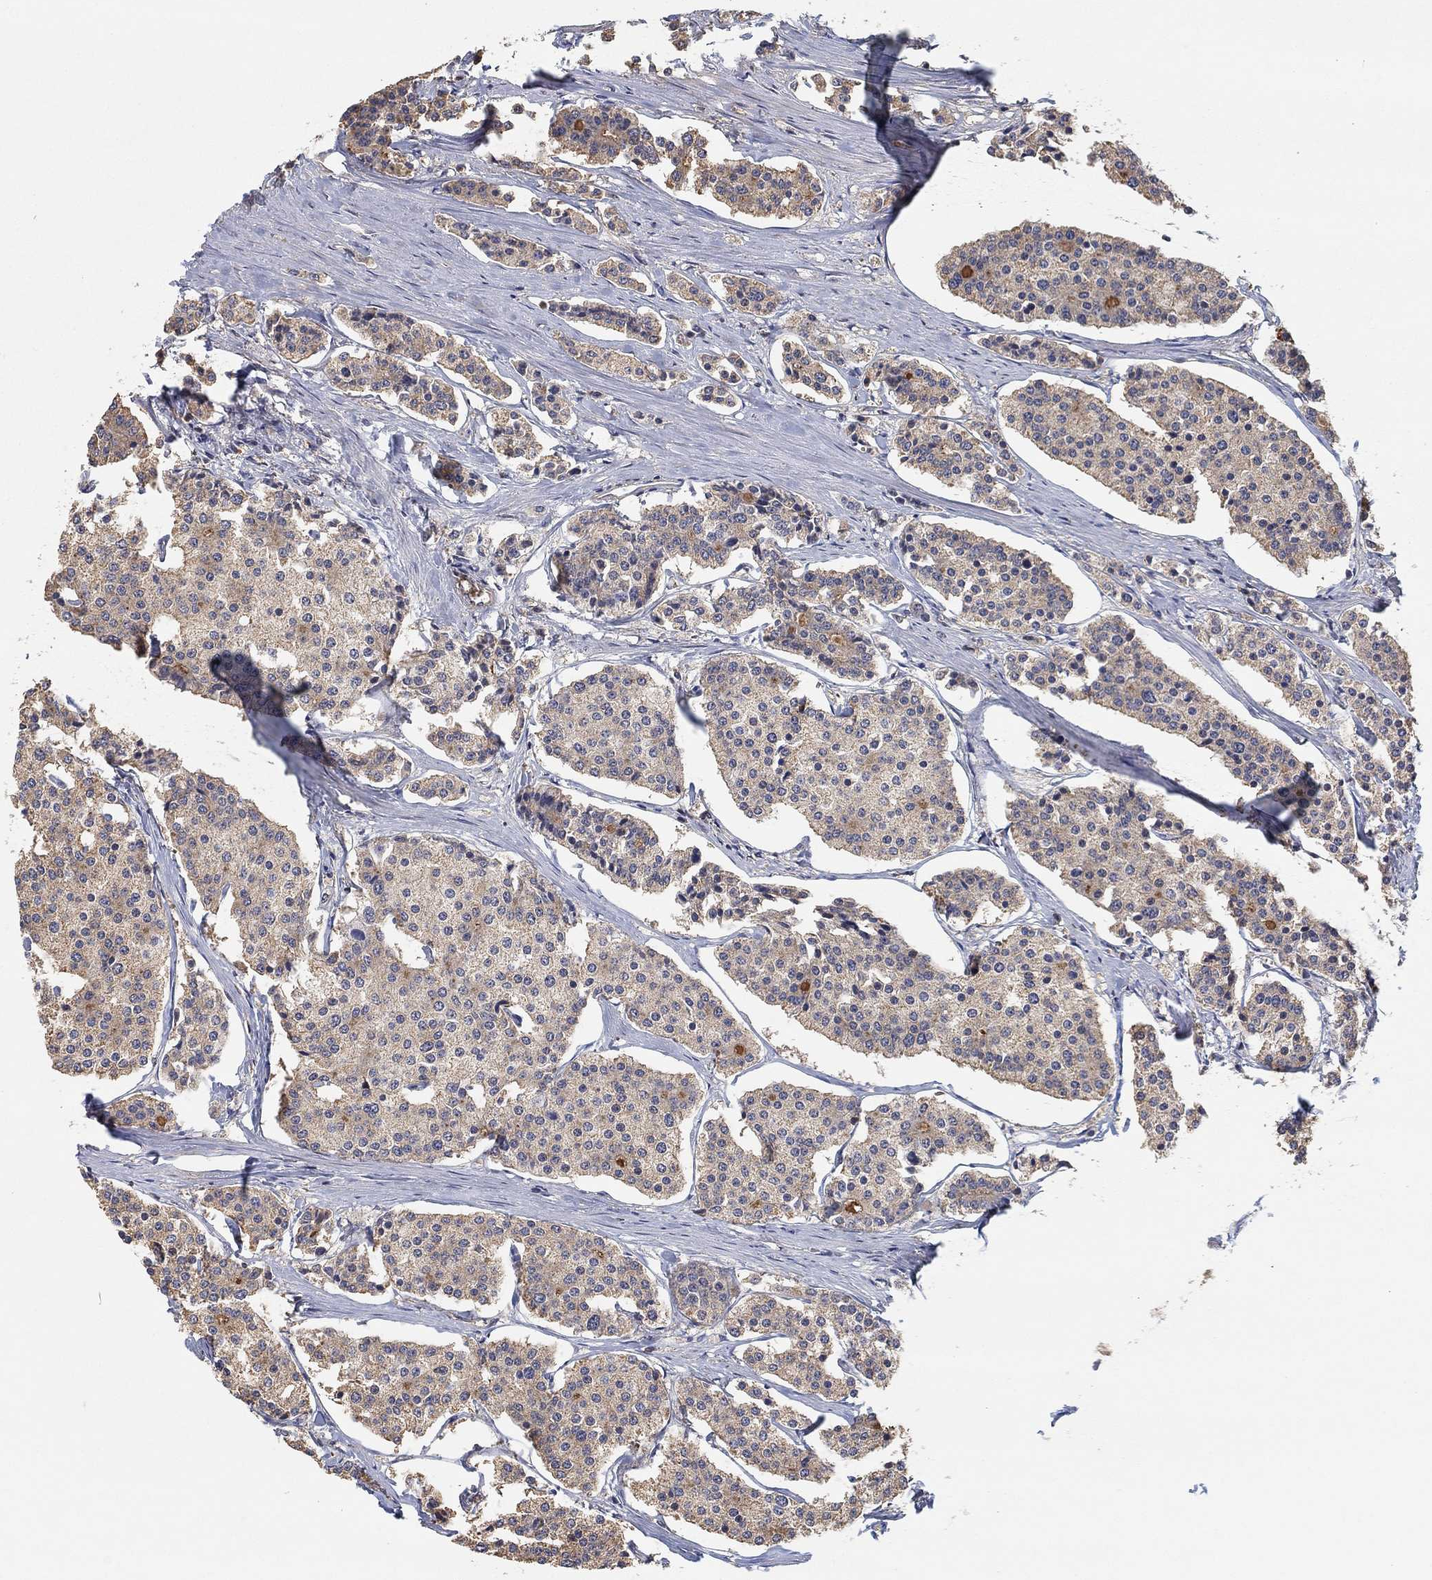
{"staining": {"intensity": "weak", "quantity": "<25%", "location": "cytoplasmic/membranous"}, "tissue": "carcinoid", "cell_type": "Tumor cells", "image_type": "cancer", "snomed": [{"axis": "morphology", "description": "Carcinoid, malignant, NOS"}, {"axis": "topography", "description": "Small intestine"}], "caption": "Protein analysis of malignant carcinoid reveals no significant staining in tumor cells. (DAB IHC visualized using brightfield microscopy, high magnification).", "gene": "CCDC43", "patient": {"sex": "female", "age": 65}}